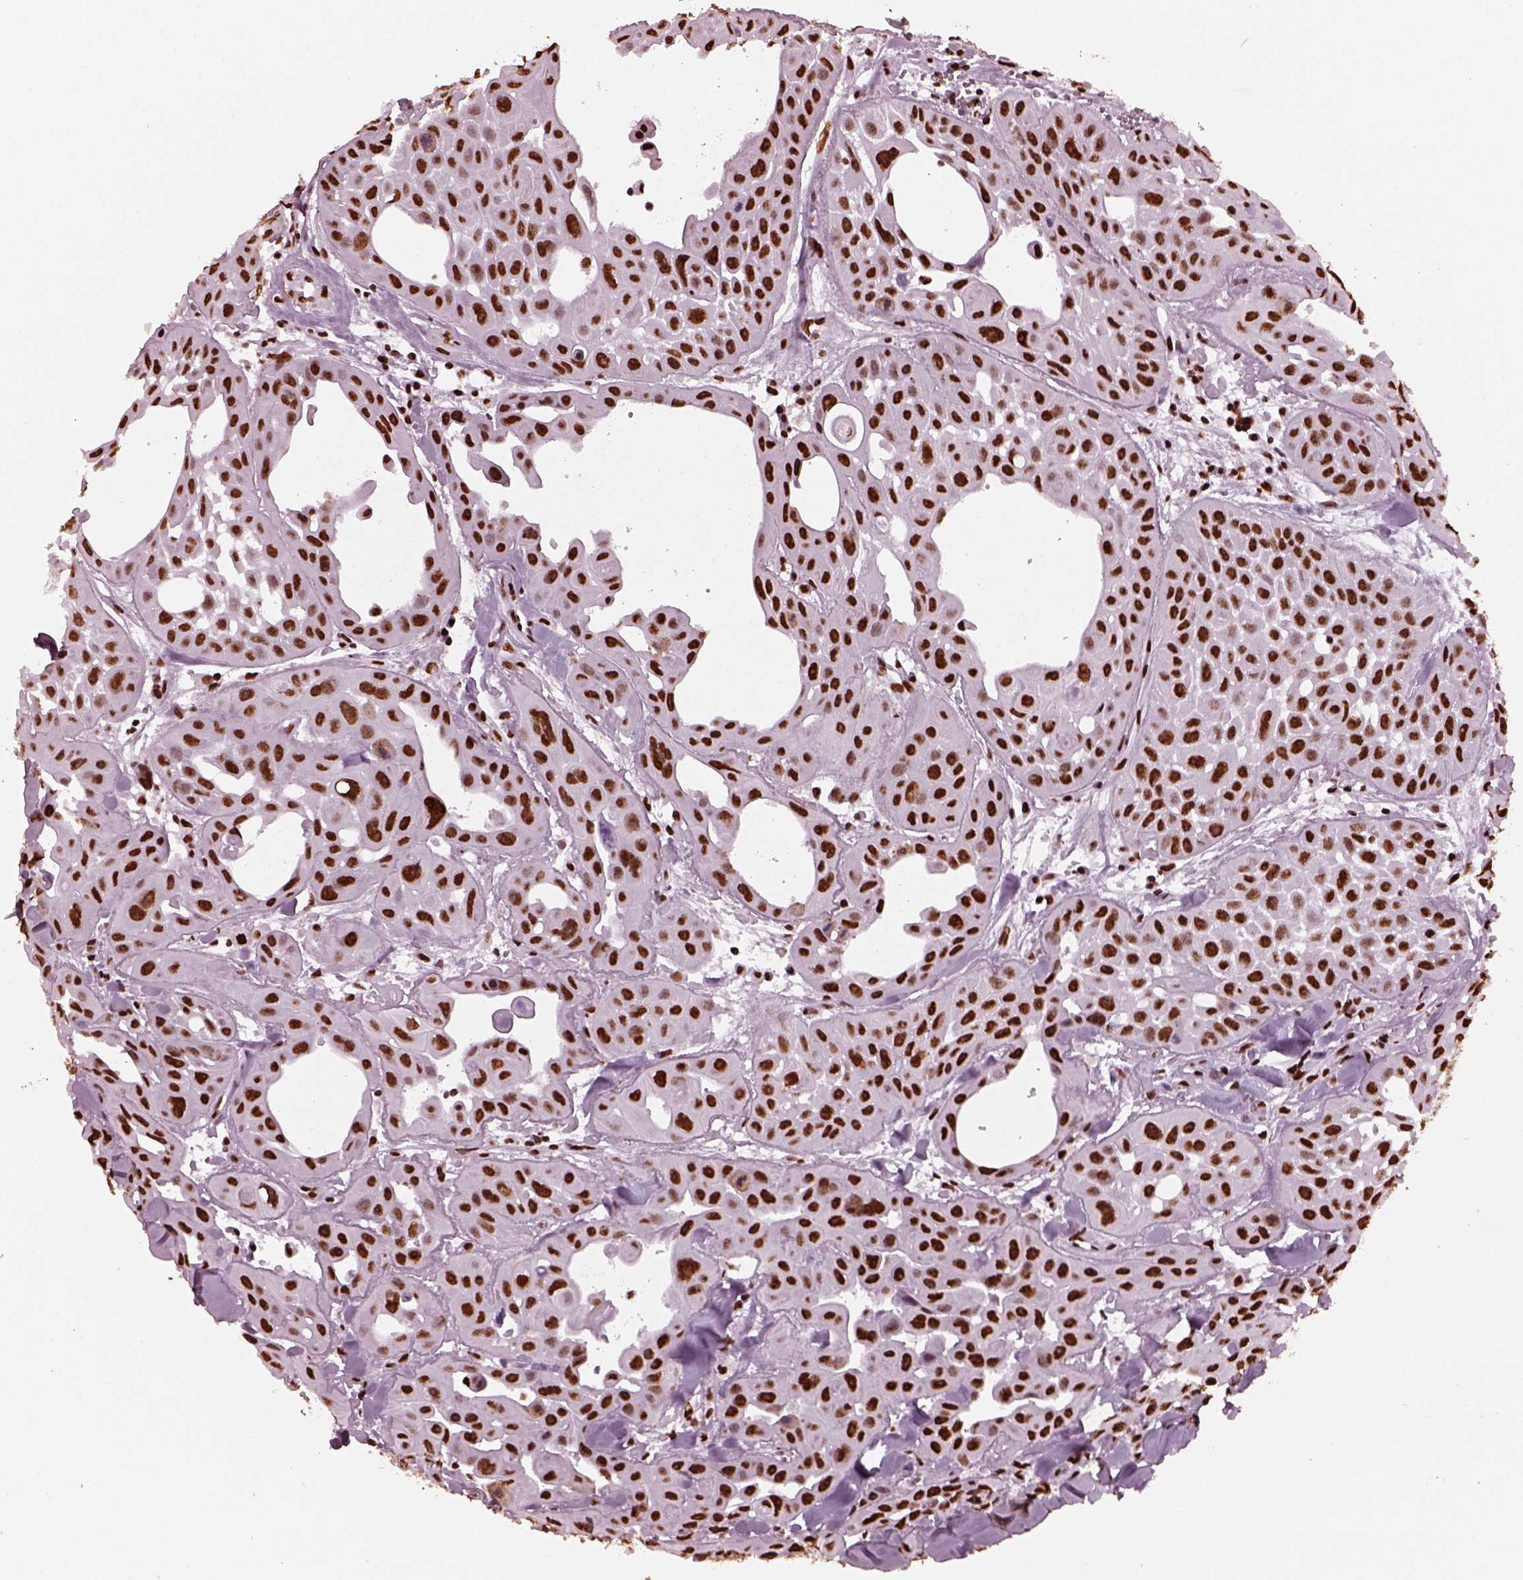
{"staining": {"intensity": "strong", "quantity": ">75%", "location": "nuclear"}, "tissue": "head and neck cancer", "cell_type": "Tumor cells", "image_type": "cancer", "snomed": [{"axis": "morphology", "description": "Adenocarcinoma, NOS"}, {"axis": "topography", "description": "Head-Neck"}], "caption": "Immunohistochemical staining of head and neck cancer (adenocarcinoma) reveals high levels of strong nuclear staining in about >75% of tumor cells.", "gene": "CBFA2T3", "patient": {"sex": "male", "age": 73}}